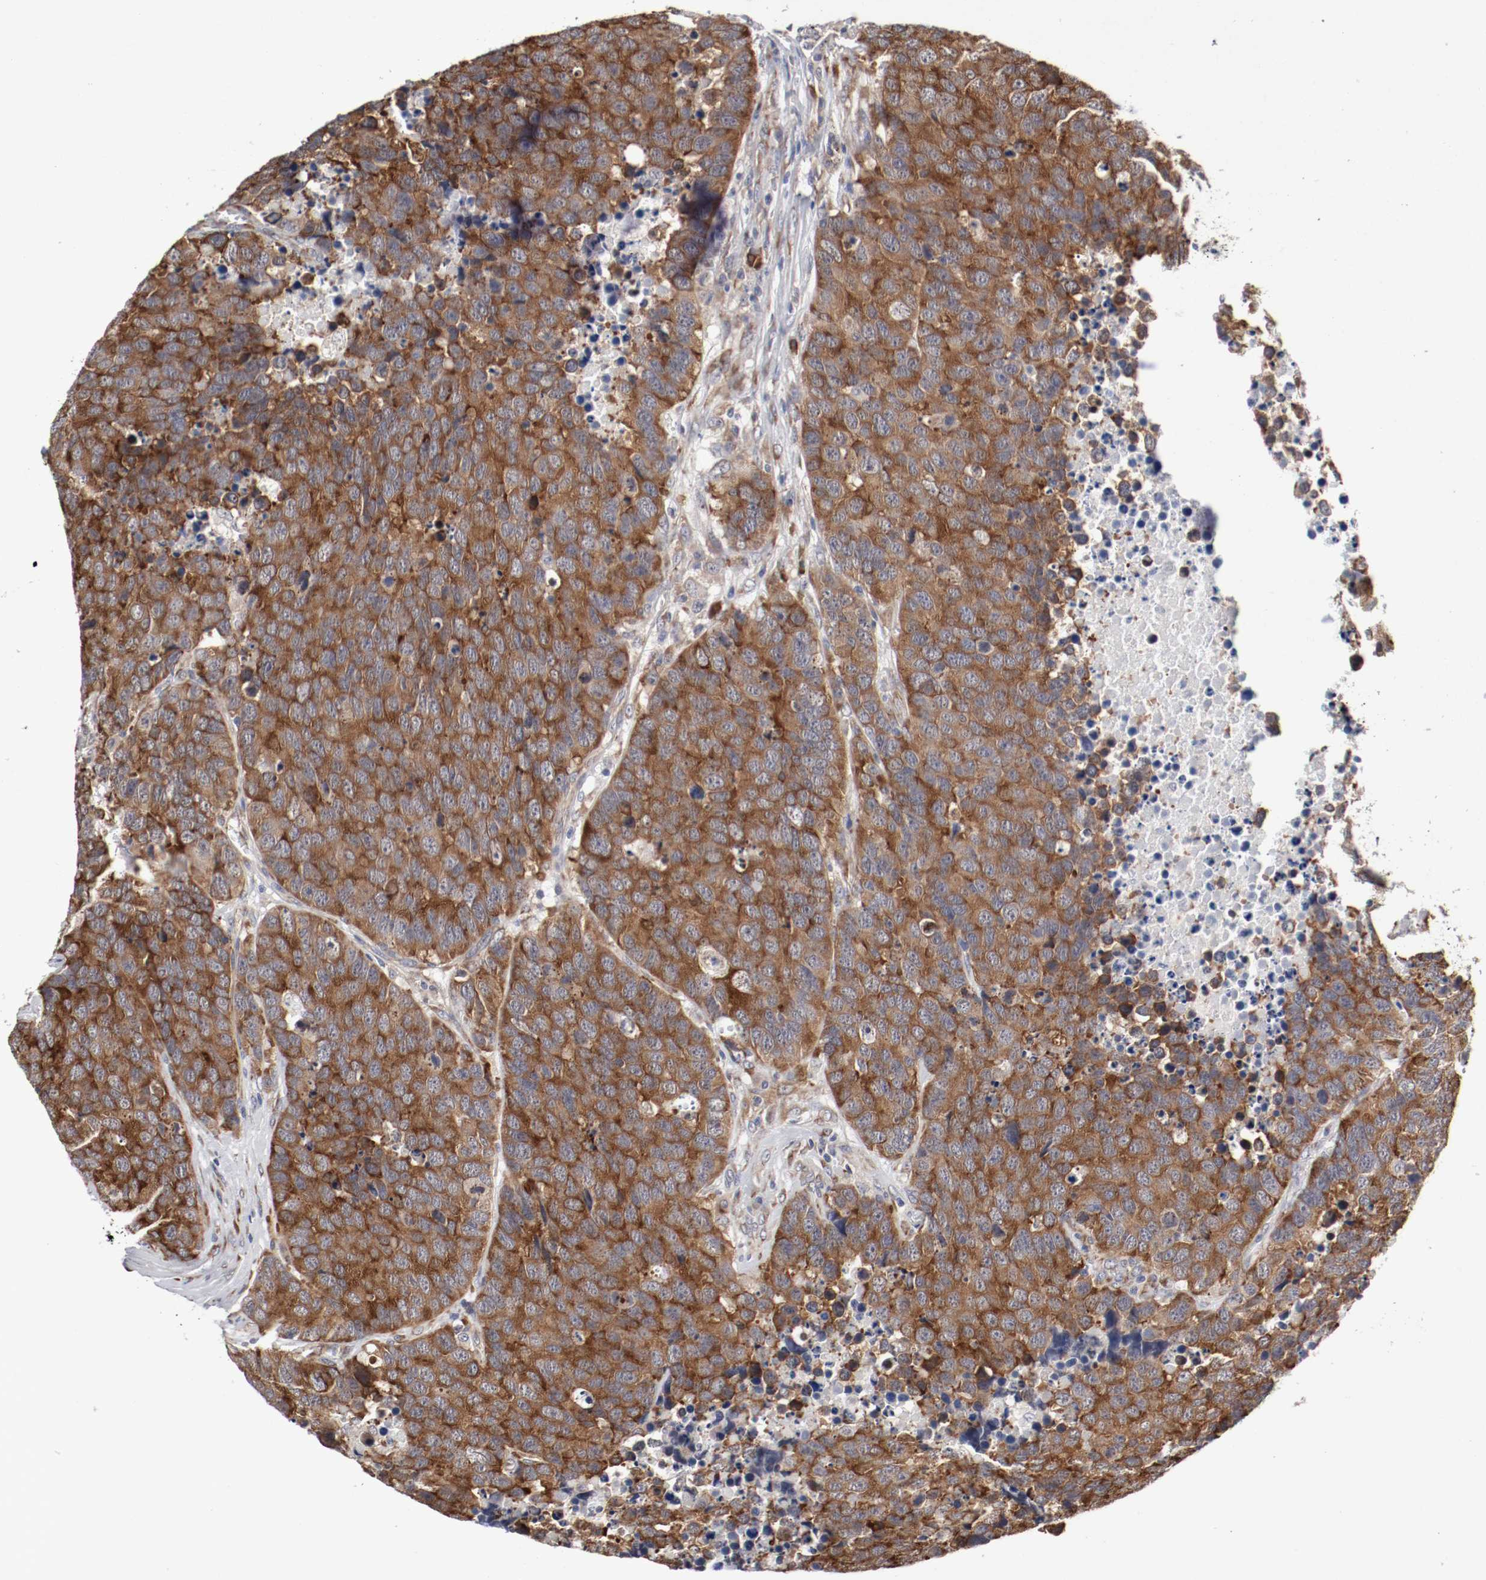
{"staining": {"intensity": "strong", "quantity": ">75%", "location": "cytoplasmic/membranous"}, "tissue": "carcinoid", "cell_type": "Tumor cells", "image_type": "cancer", "snomed": [{"axis": "morphology", "description": "Carcinoid, malignant, NOS"}, {"axis": "topography", "description": "Lung"}], "caption": "Strong cytoplasmic/membranous protein staining is seen in about >75% of tumor cells in carcinoid (malignant). The protein is stained brown, and the nuclei are stained in blue (DAB IHC with brightfield microscopy, high magnification).", "gene": "FKBP3", "patient": {"sex": "male", "age": 60}}